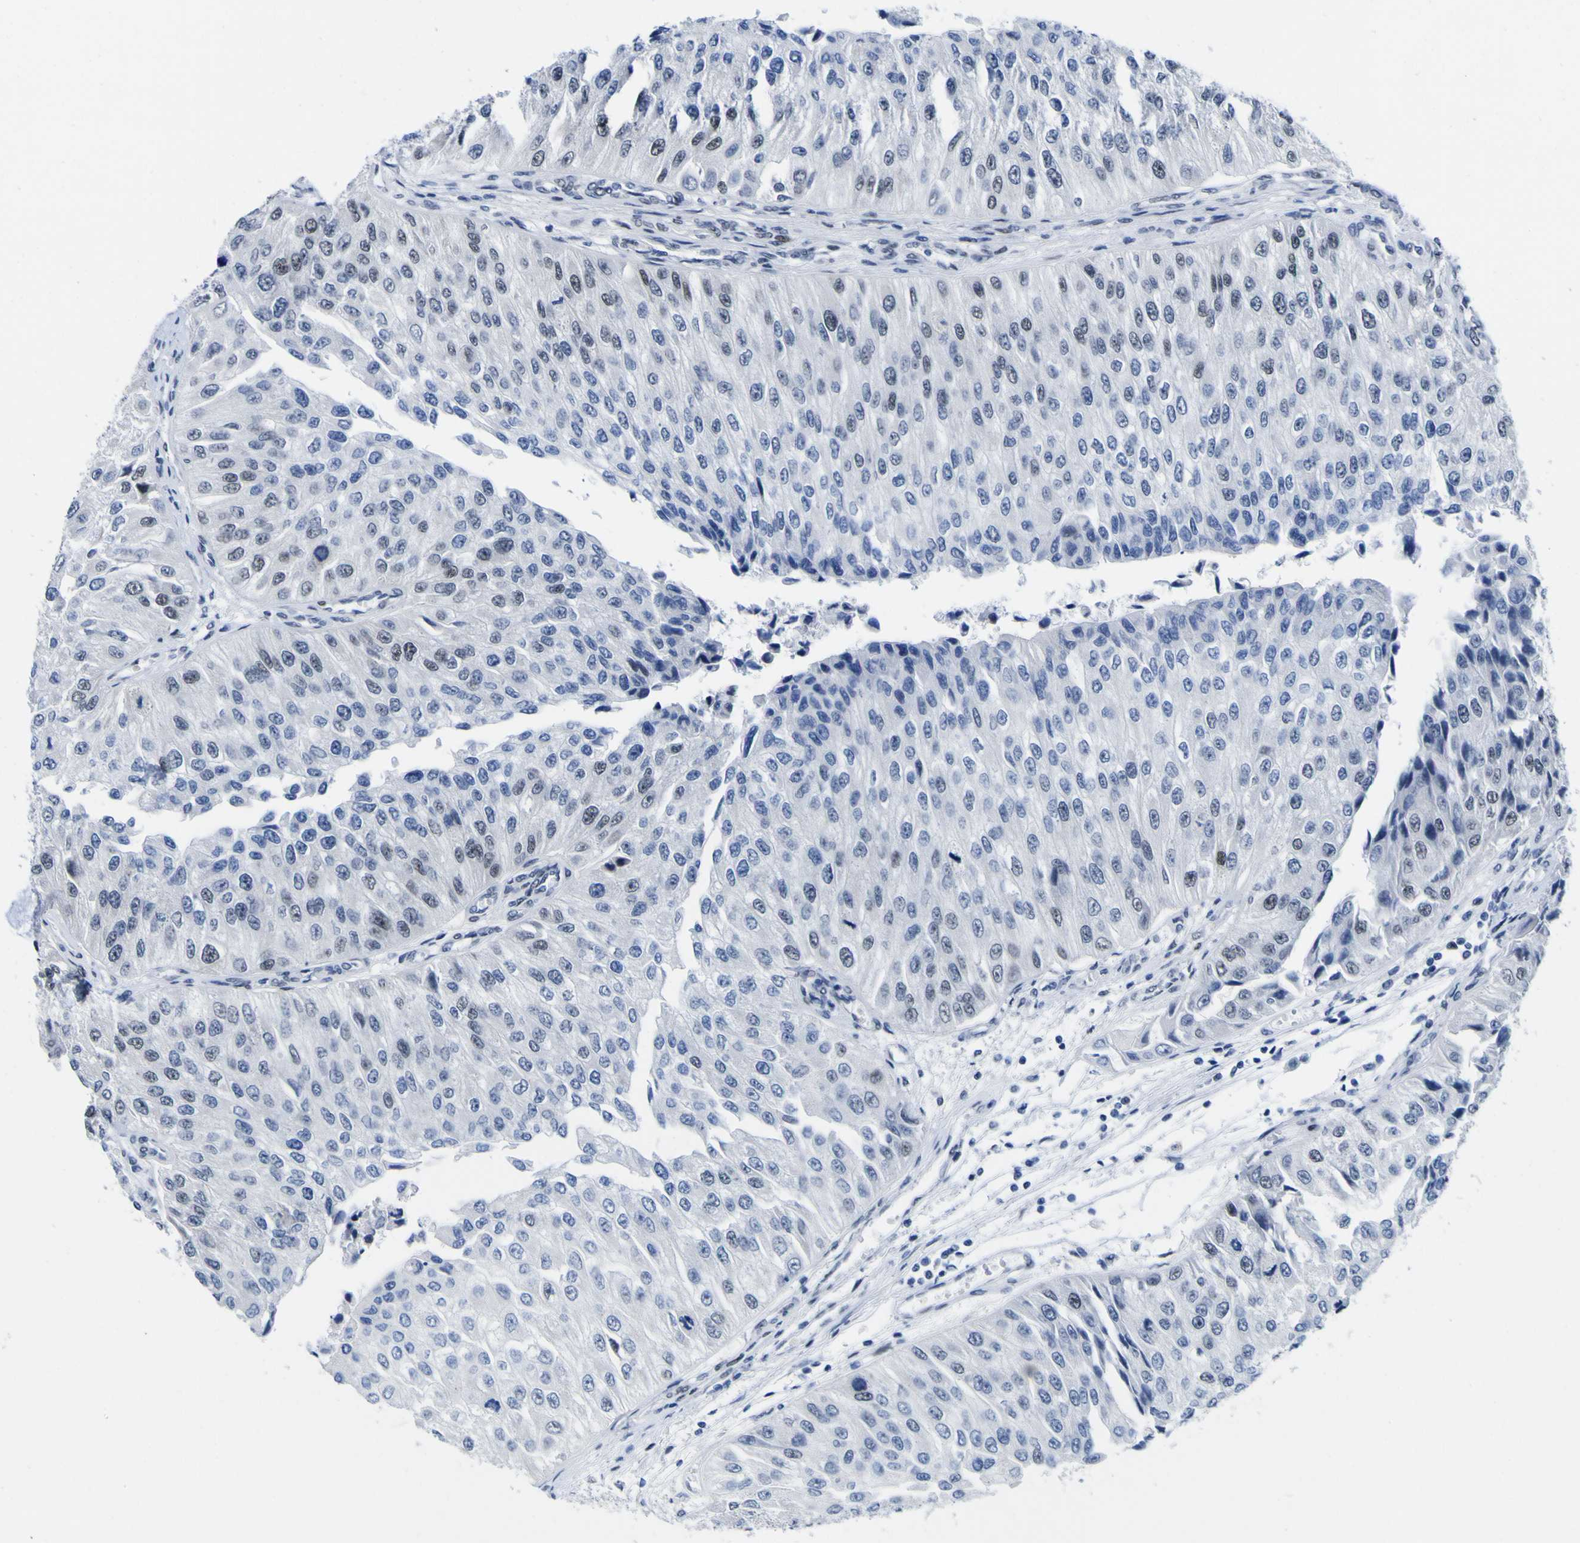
{"staining": {"intensity": "weak", "quantity": "<25%", "location": "nuclear"}, "tissue": "urothelial cancer", "cell_type": "Tumor cells", "image_type": "cancer", "snomed": [{"axis": "morphology", "description": "Urothelial carcinoma, High grade"}, {"axis": "topography", "description": "Kidney"}, {"axis": "topography", "description": "Urinary bladder"}], "caption": "Tumor cells are negative for brown protein staining in urothelial cancer.", "gene": "MBD3", "patient": {"sex": "male", "age": 77}}